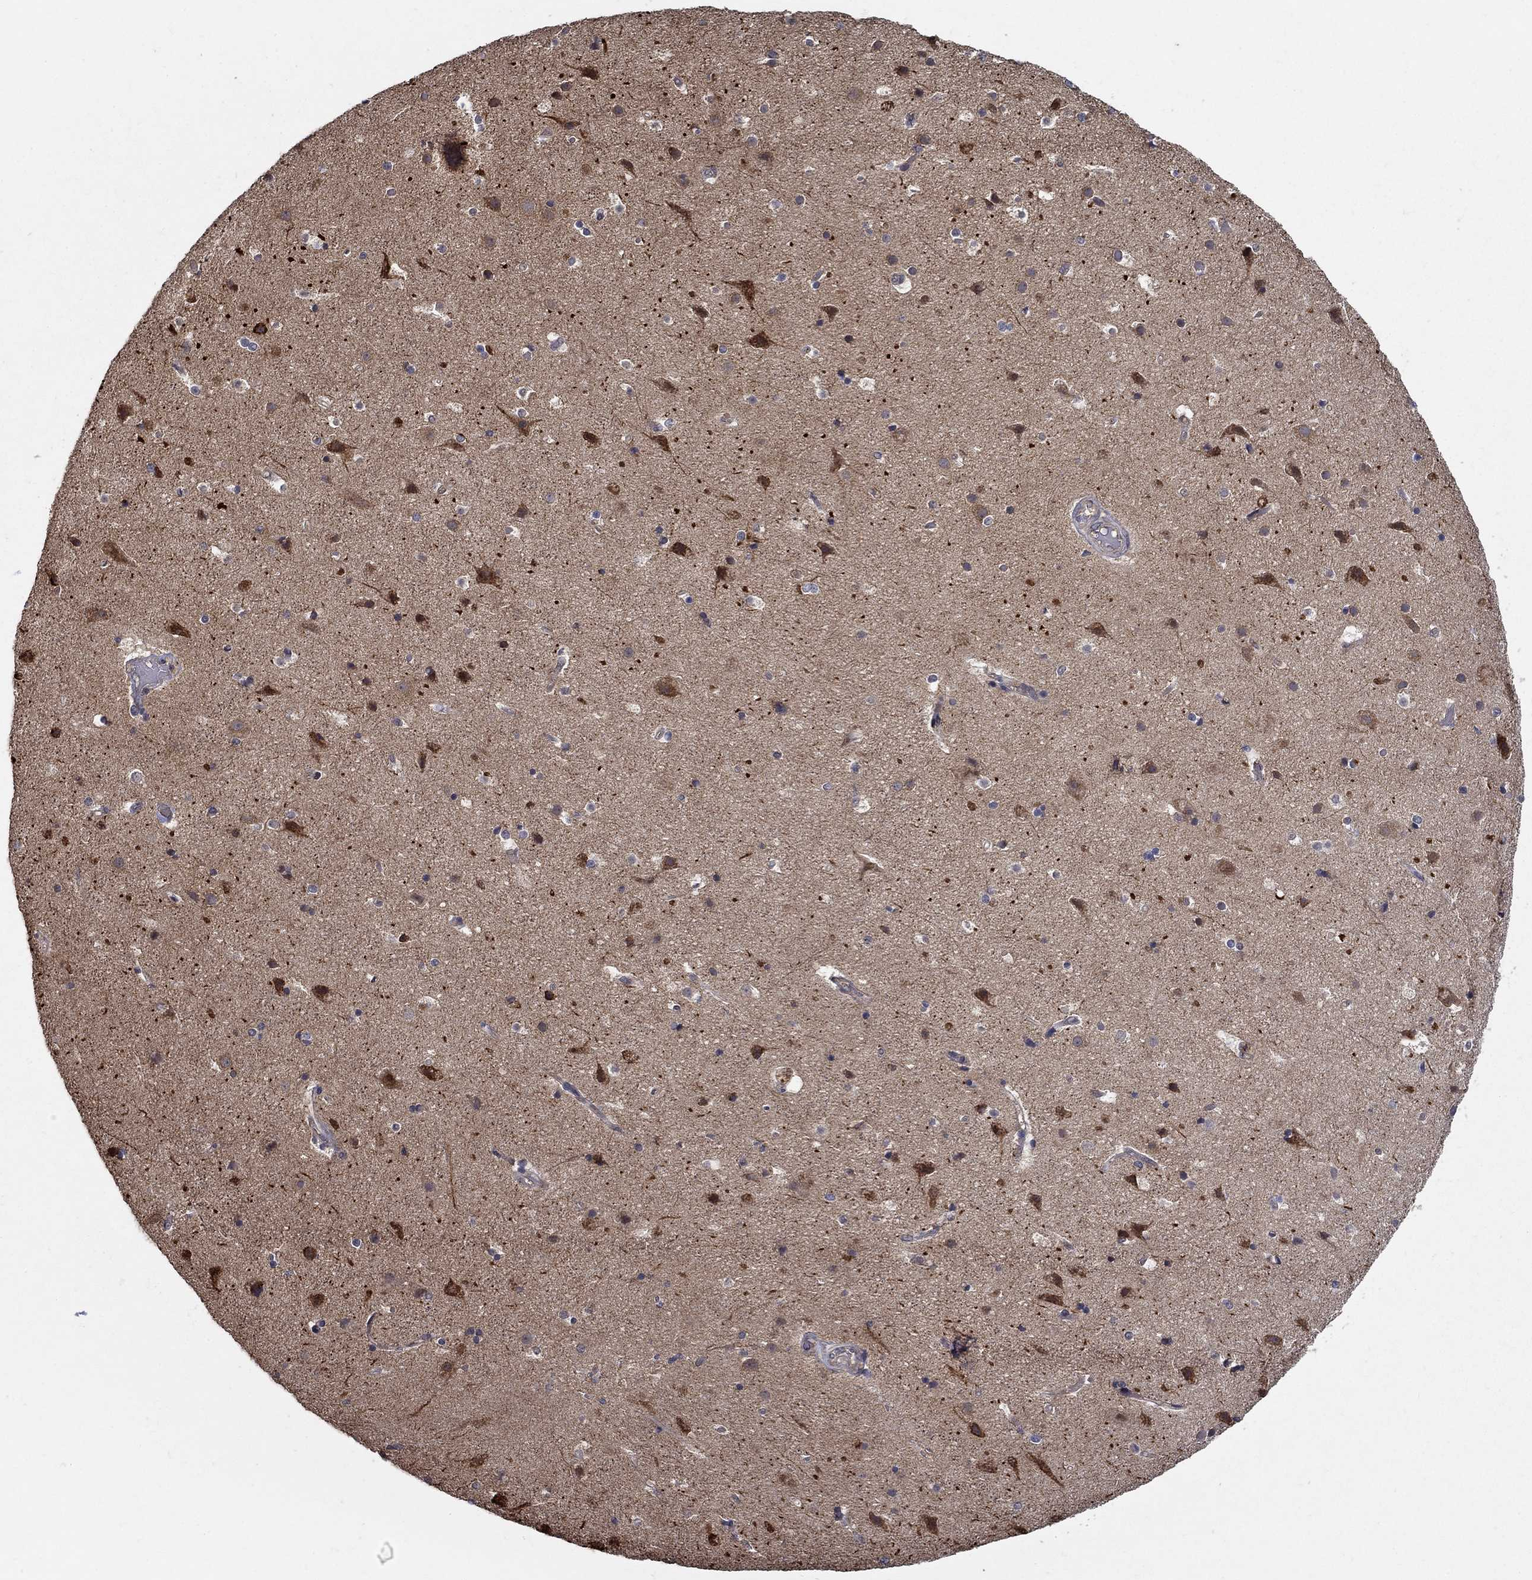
{"staining": {"intensity": "negative", "quantity": "none", "location": "none"}, "tissue": "cerebral cortex", "cell_type": "Endothelial cells", "image_type": "normal", "snomed": [{"axis": "morphology", "description": "Normal tissue, NOS"}, {"axis": "topography", "description": "Cerebral cortex"}], "caption": "This is an IHC photomicrograph of benign human cerebral cortex. There is no positivity in endothelial cells.", "gene": "ZNF594", "patient": {"sex": "female", "age": 52}}